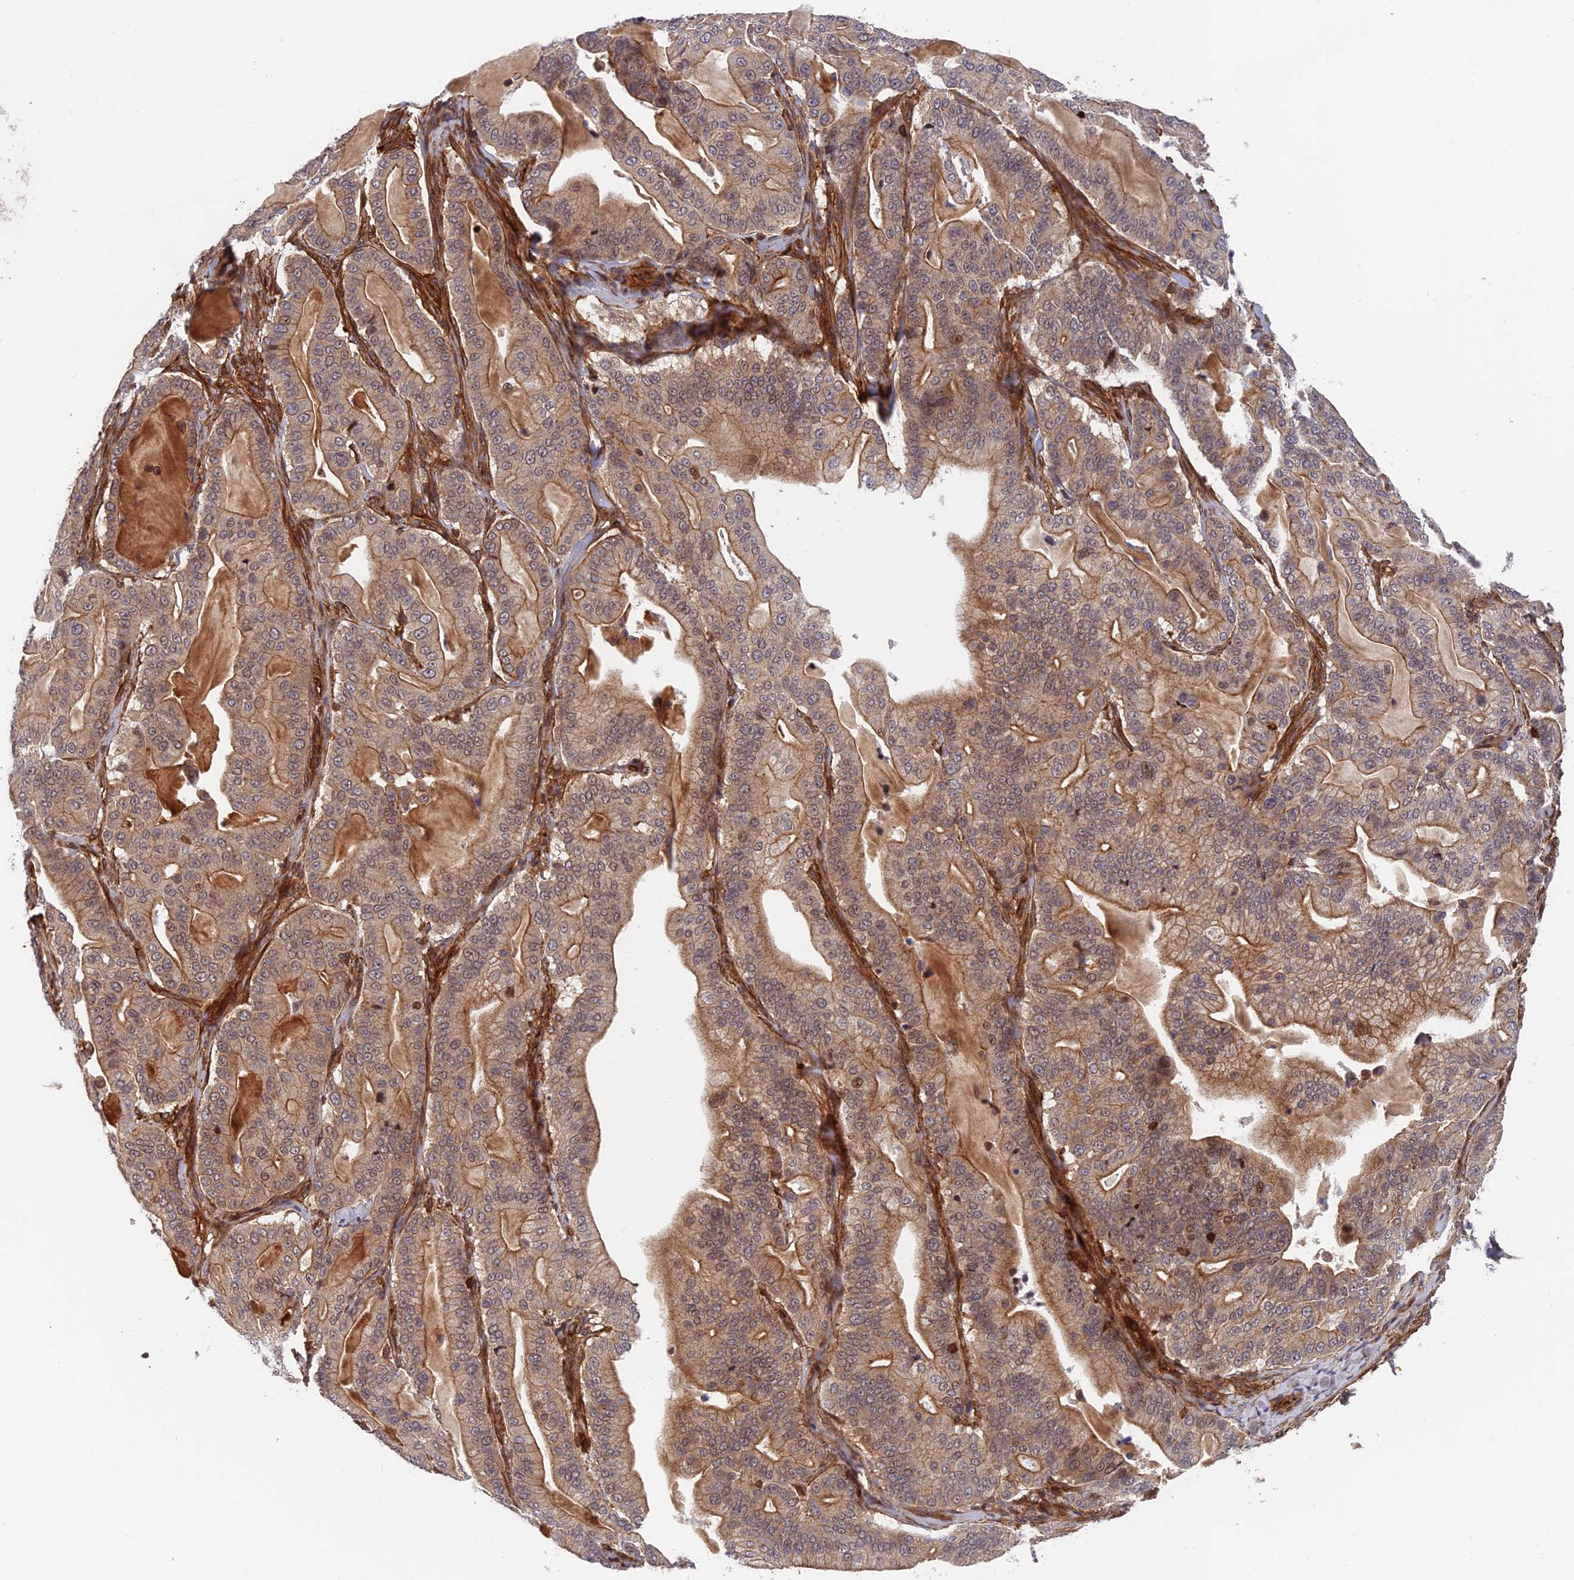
{"staining": {"intensity": "moderate", "quantity": ">75%", "location": "cytoplasmic/membranous"}, "tissue": "pancreatic cancer", "cell_type": "Tumor cells", "image_type": "cancer", "snomed": [{"axis": "morphology", "description": "Adenocarcinoma, NOS"}, {"axis": "topography", "description": "Pancreas"}], "caption": "Brown immunohistochemical staining in pancreatic cancer shows moderate cytoplasmic/membranous expression in about >75% of tumor cells.", "gene": "OSBPL1A", "patient": {"sex": "male", "age": 63}}